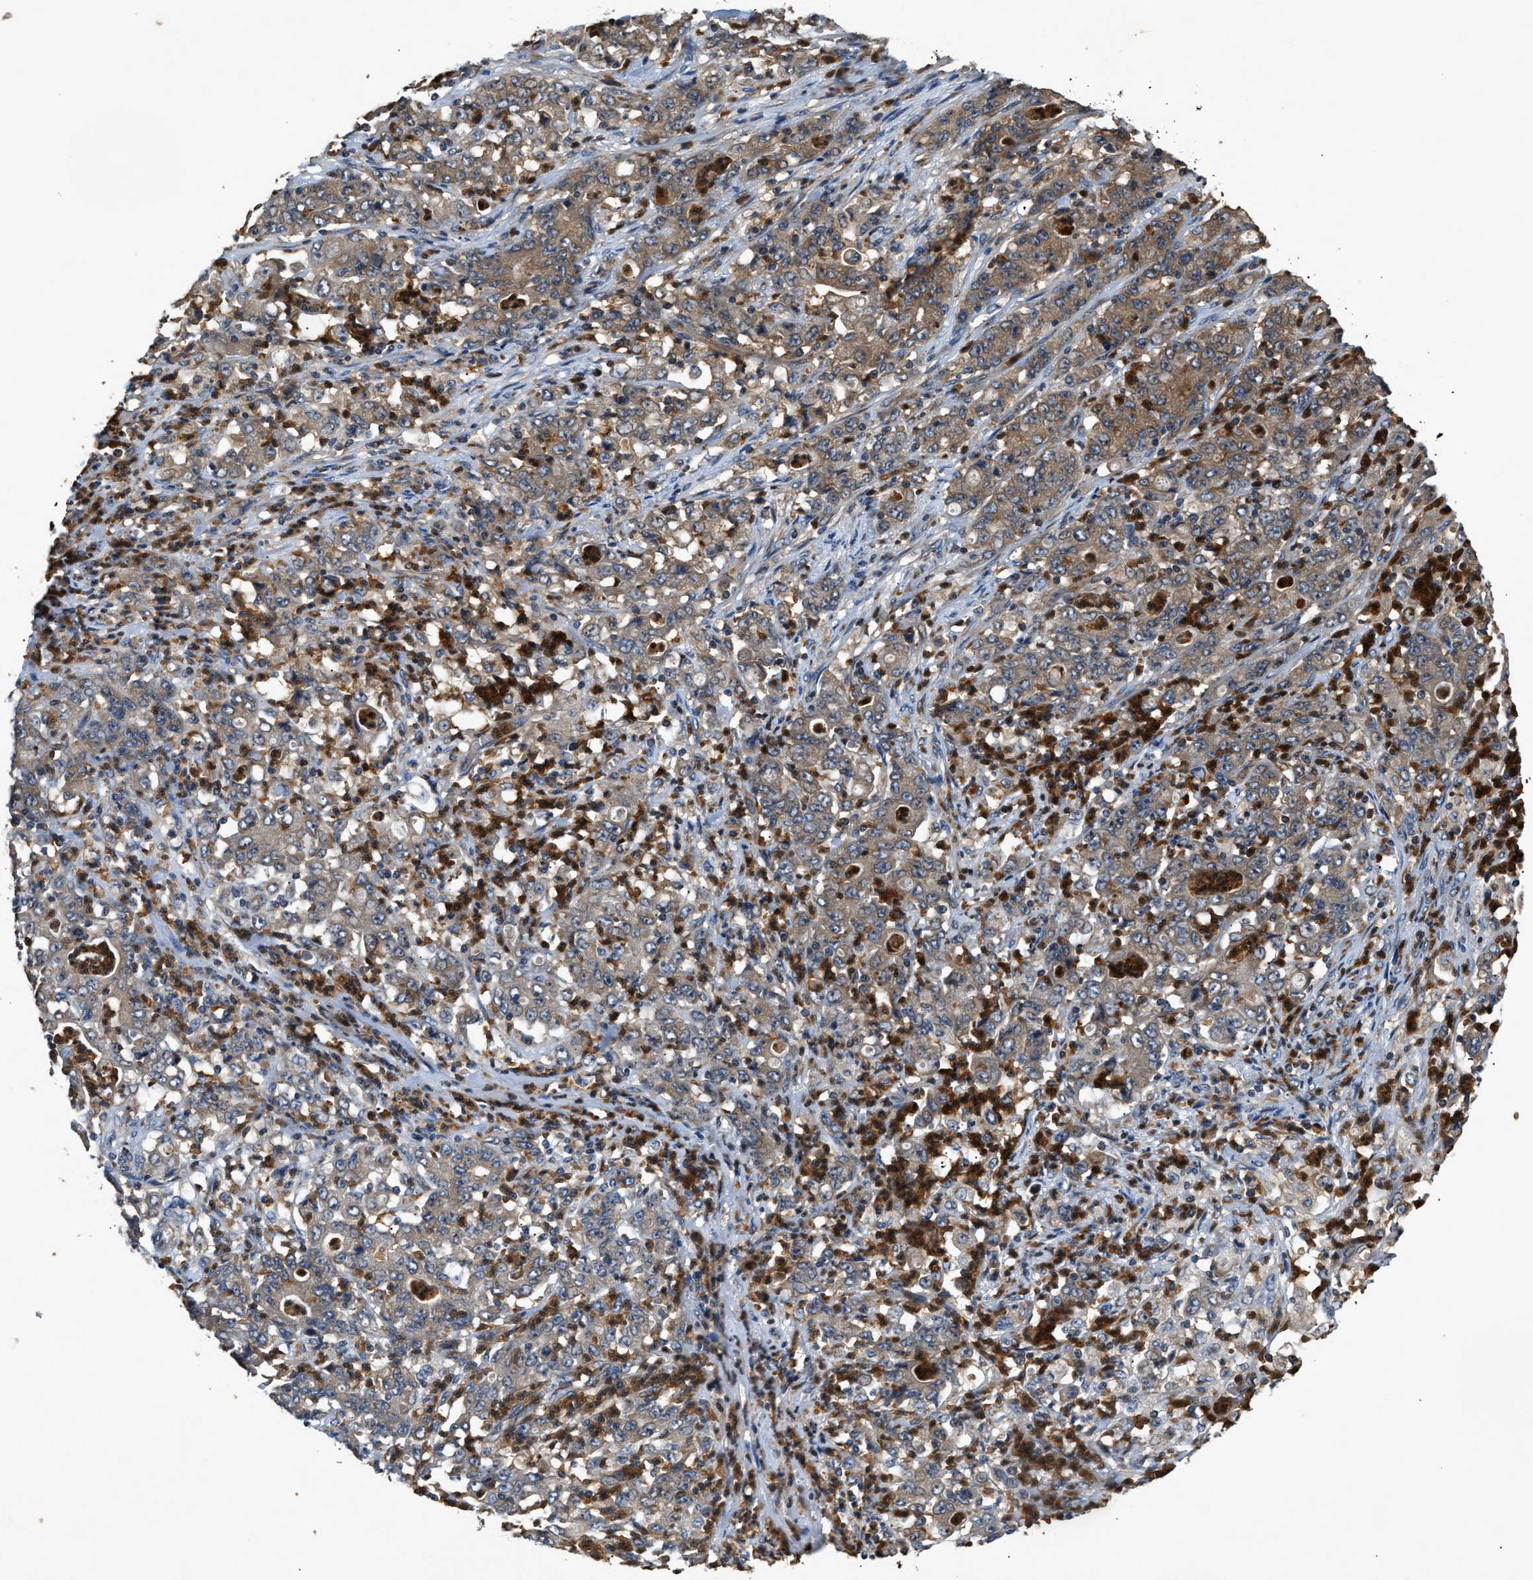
{"staining": {"intensity": "moderate", "quantity": ">75%", "location": "cytoplasmic/membranous"}, "tissue": "stomach cancer", "cell_type": "Tumor cells", "image_type": "cancer", "snomed": [{"axis": "morphology", "description": "Adenocarcinoma, NOS"}, {"axis": "topography", "description": "Stomach, lower"}], "caption": "Moderate cytoplasmic/membranous staining for a protein is appreciated in approximately >75% of tumor cells of adenocarcinoma (stomach) using IHC.", "gene": "CHUK", "patient": {"sex": "female", "age": 71}}